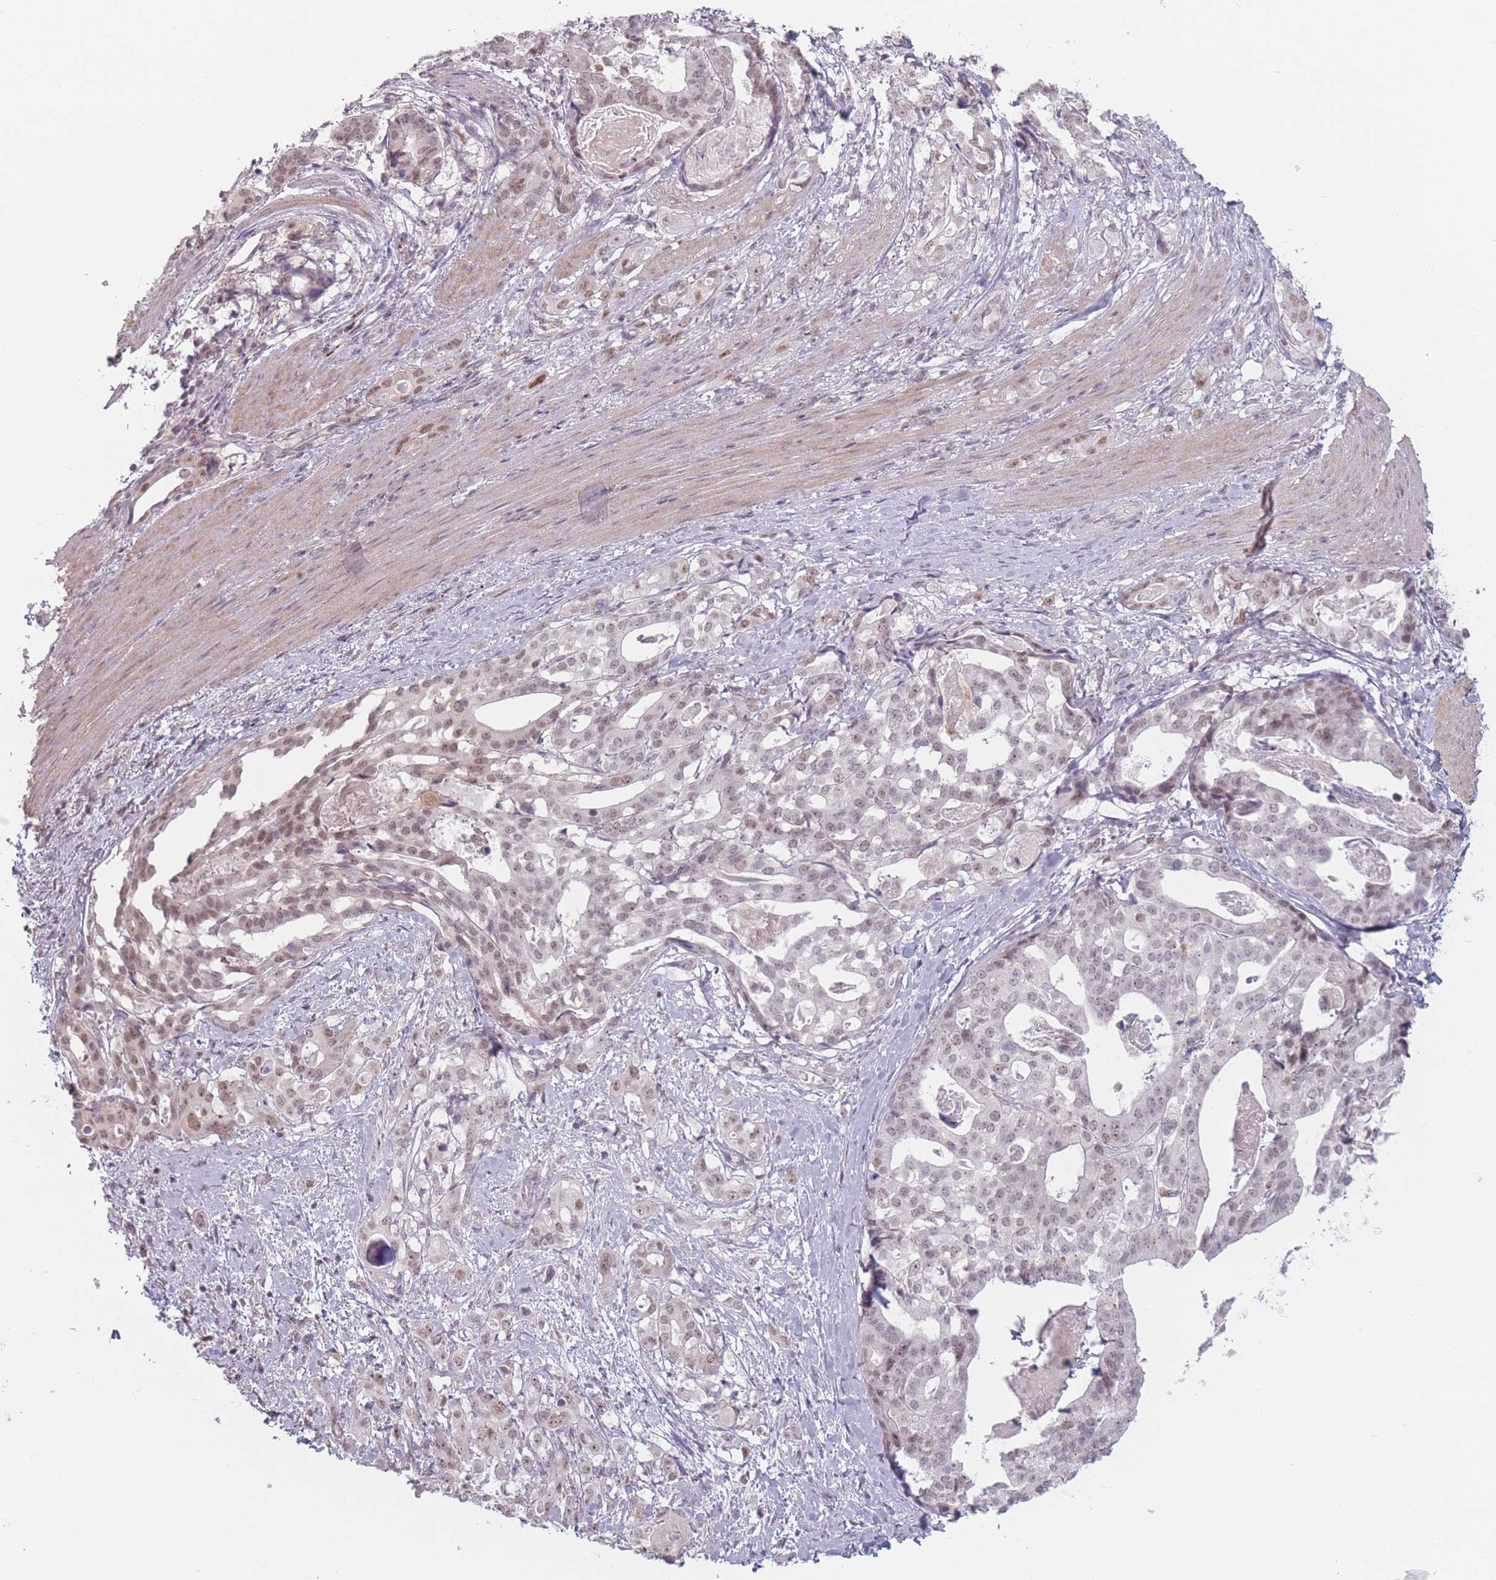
{"staining": {"intensity": "moderate", "quantity": "<25%", "location": "nuclear"}, "tissue": "stomach cancer", "cell_type": "Tumor cells", "image_type": "cancer", "snomed": [{"axis": "morphology", "description": "Adenocarcinoma, NOS"}, {"axis": "topography", "description": "Stomach"}], "caption": "The micrograph exhibits staining of adenocarcinoma (stomach), revealing moderate nuclear protein staining (brown color) within tumor cells.", "gene": "OR10C1", "patient": {"sex": "male", "age": 48}}